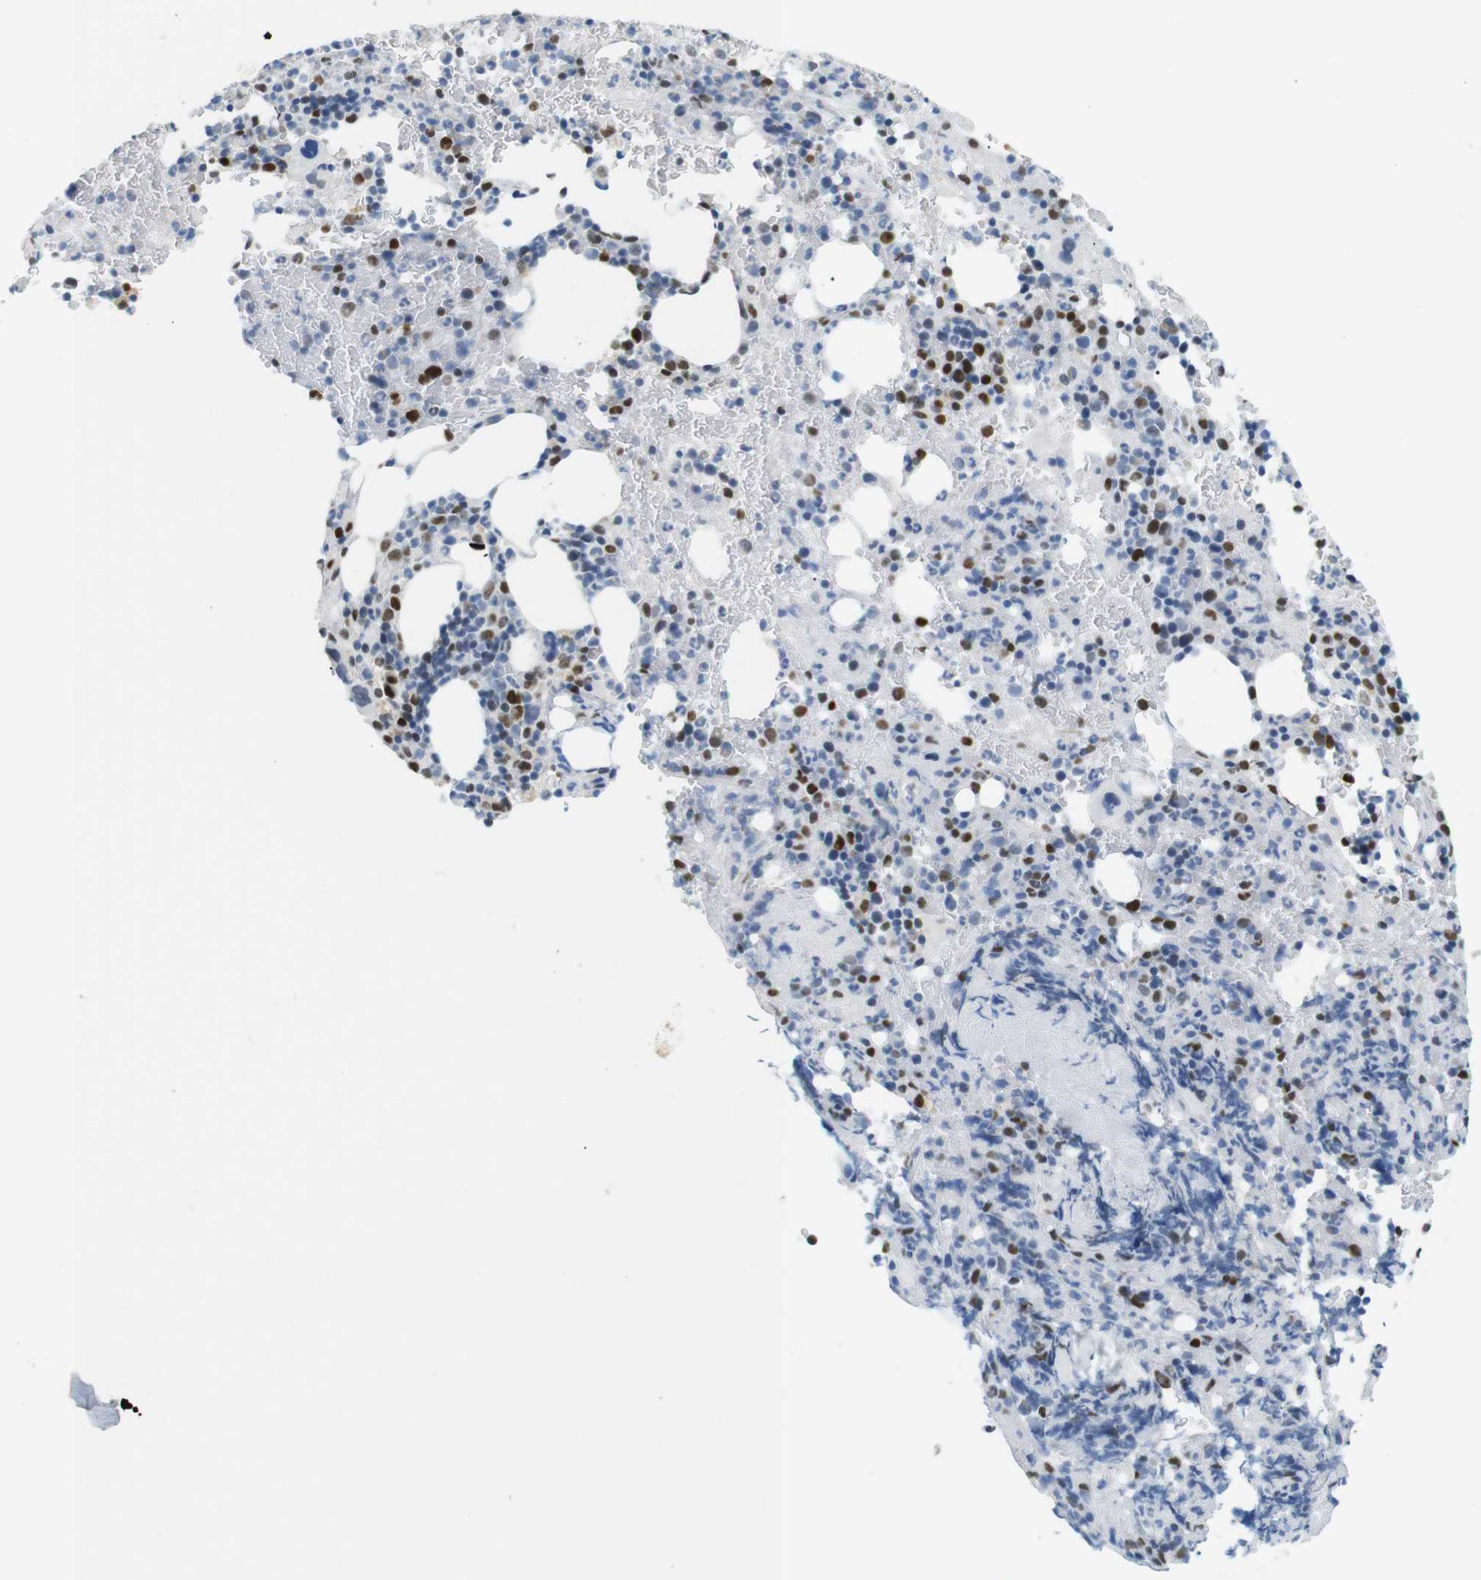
{"staining": {"intensity": "strong", "quantity": "<25%", "location": "nuclear"}, "tissue": "bone marrow", "cell_type": "Hematopoietic cells", "image_type": "normal", "snomed": [{"axis": "morphology", "description": "Normal tissue, NOS"}, {"axis": "morphology", "description": "Inflammation, NOS"}, {"axis": "topography", "description": "Bone marrow"}], "caption": "Bone marrow stained with IHC displays strong nuclear expression in about <25% of hematopoietic cells.", "gene": "RIOX2", "patient": {"sex": "male", "age": 72}}